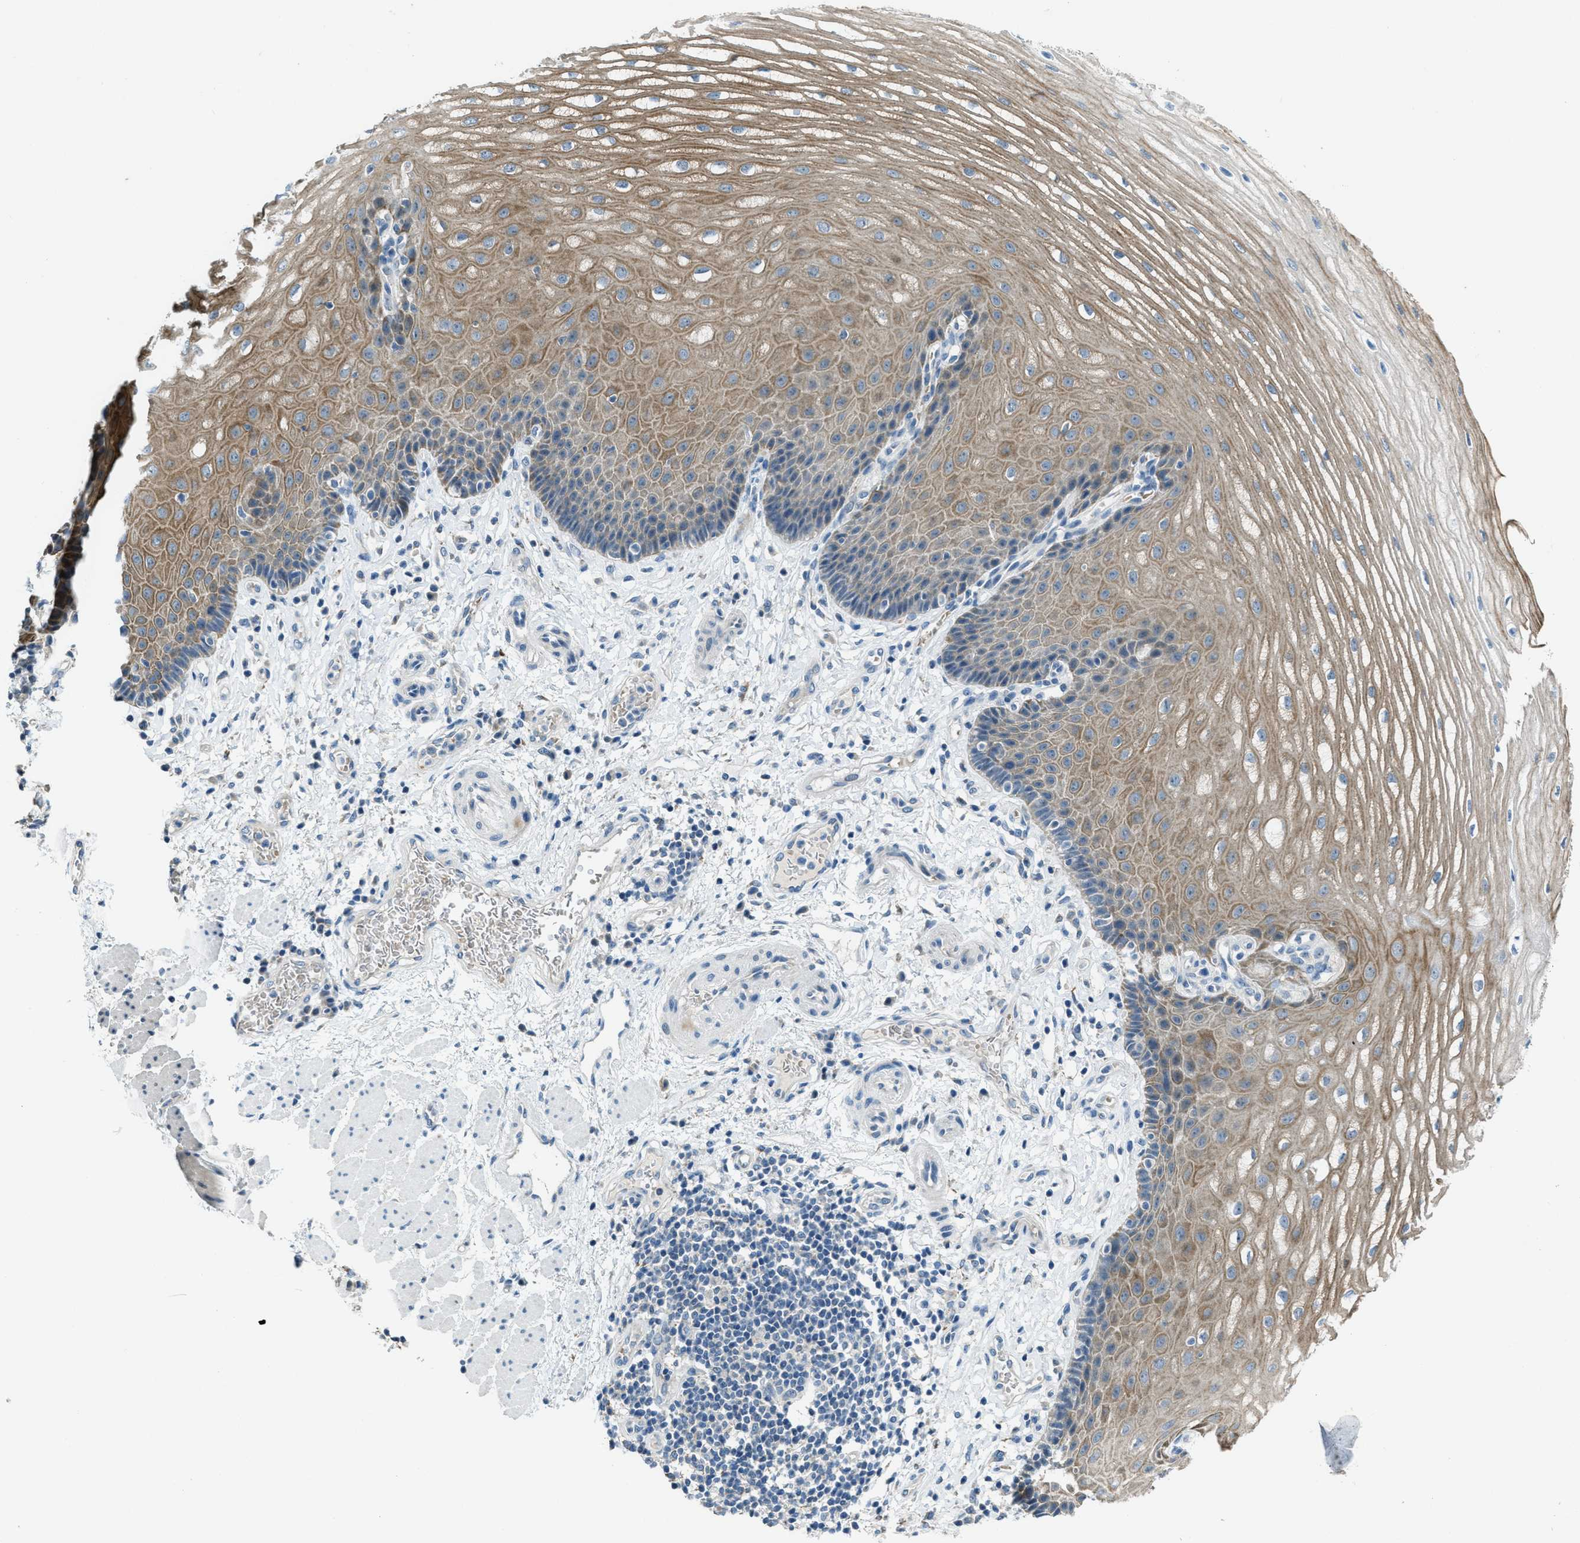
{"staining": {"intensity": "moderate", "quantity": ">75%", "location": "cytoplasmic/membranous"}, "tissue": "esophagus", "cell_type": "Squamous epithelial cells", "image_type": "normal", "snomed": [{"axis": "morphology", "description": "Normal tissue, NOS"}, {"axis": "topography", "description": "Esophagus"}], "caption": "Immunohistochemistry (IHC) histopathology image of normal esophagus: human esophagus stained using IHC demonstrates medium levels of moderate protein expression localized specifically in the cytoplasmic/membranous of squamous epithelial cells, appearing as a cytoplasmic/membranous brown color.", "gene": "CDON", "patient": {"sex": "male", "age": 54}}